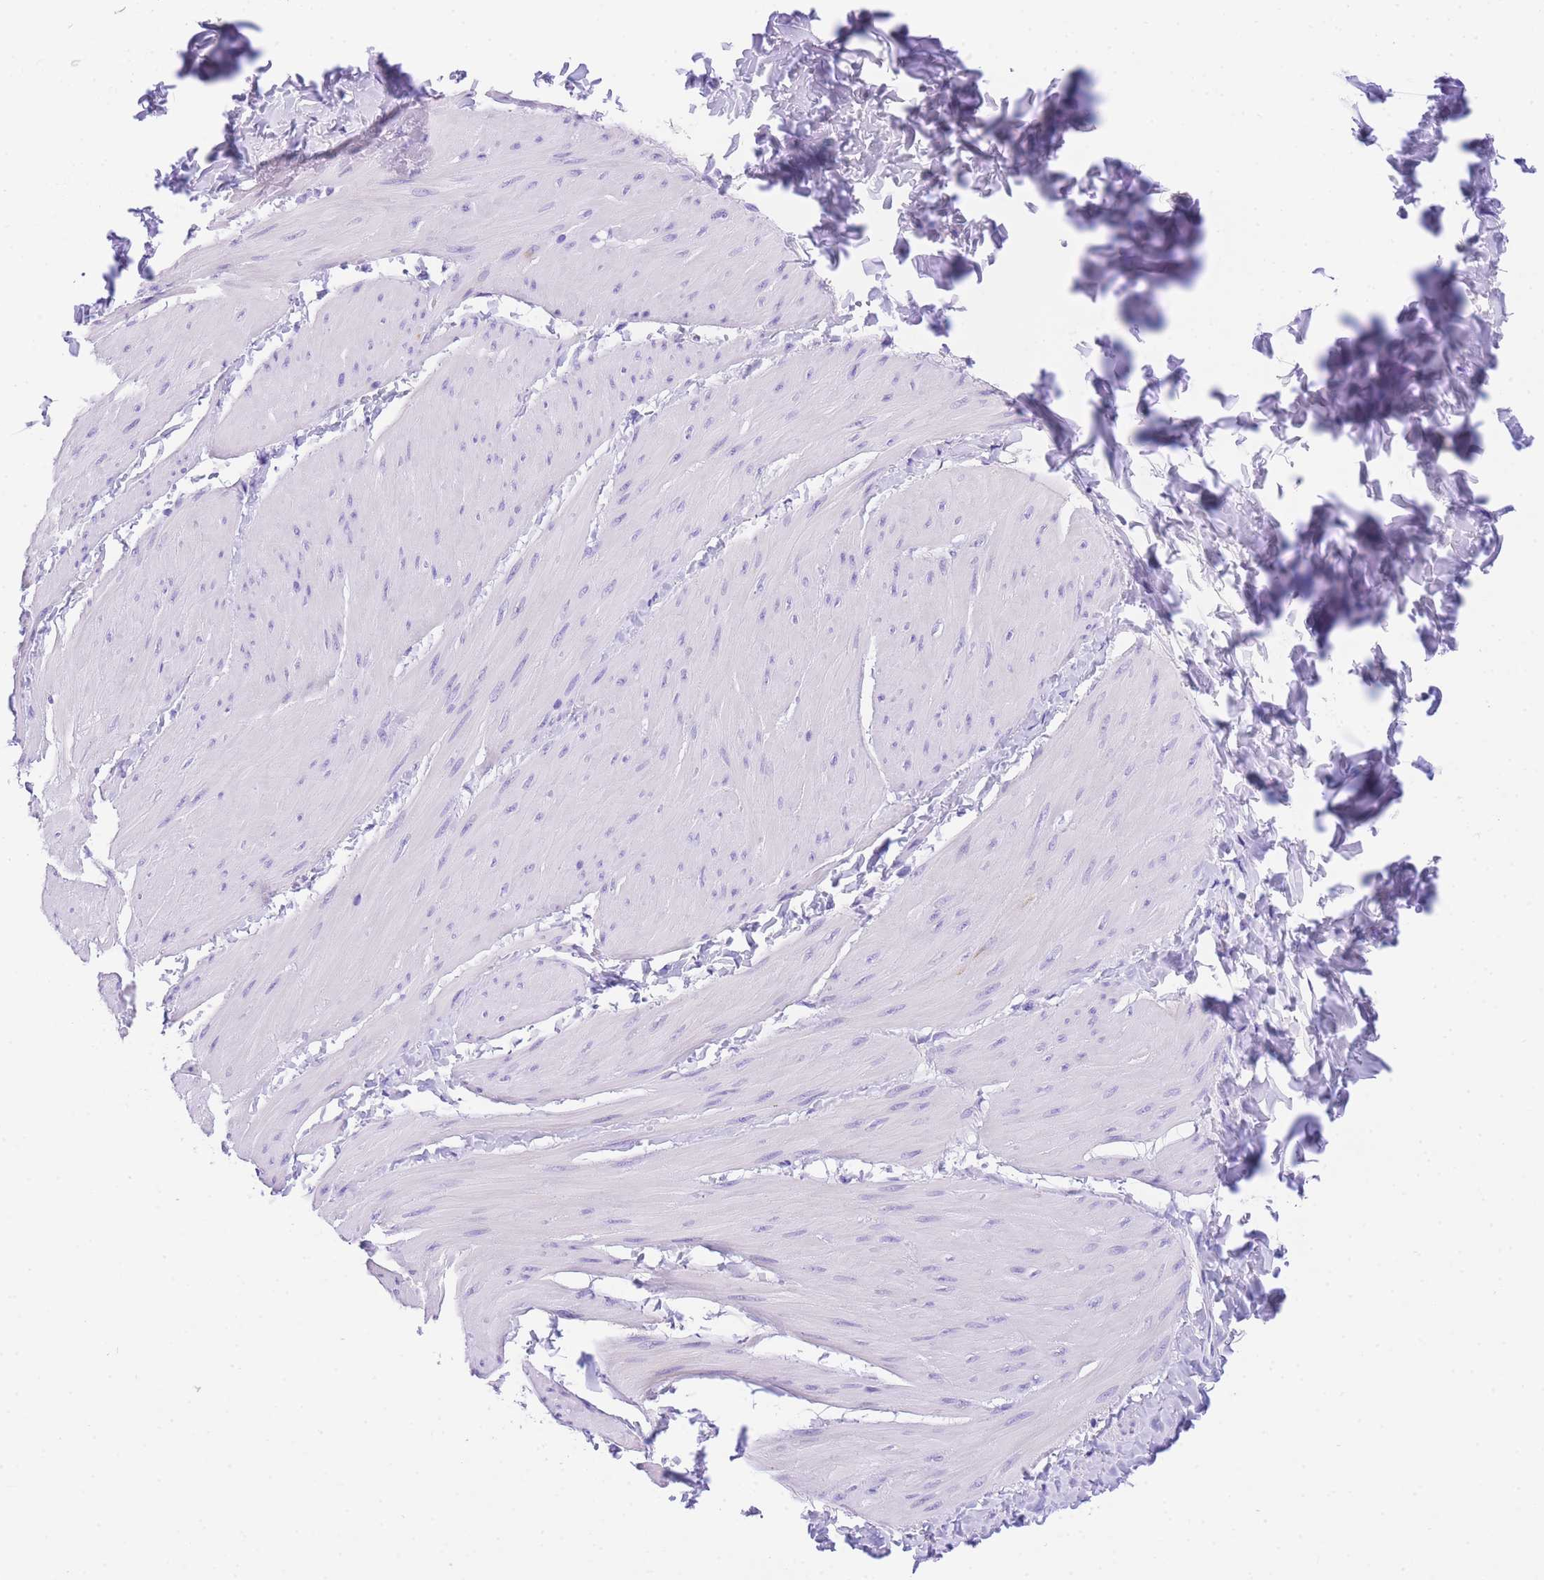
{"staining": {"intensity": "negative", "quantity": "none", "location": "none"}, "tissue": "smooth muscle", "cell_type": "Smooth muscle cells", "image_type": "normal", "snomed": [{"axis": "morphology", "description": "Urothelial carcinoma, High grade"}, {"axis": "topography", "description": "Urinary bladder"}], "caption": "Immunohistochemistry micrograph of normal smooth muscle stained for a protein (brown), which demonstrates no positivity in smooth muscle cells.", "gene": "NKD2", "patient": {"sex": "male", "age": 46}}